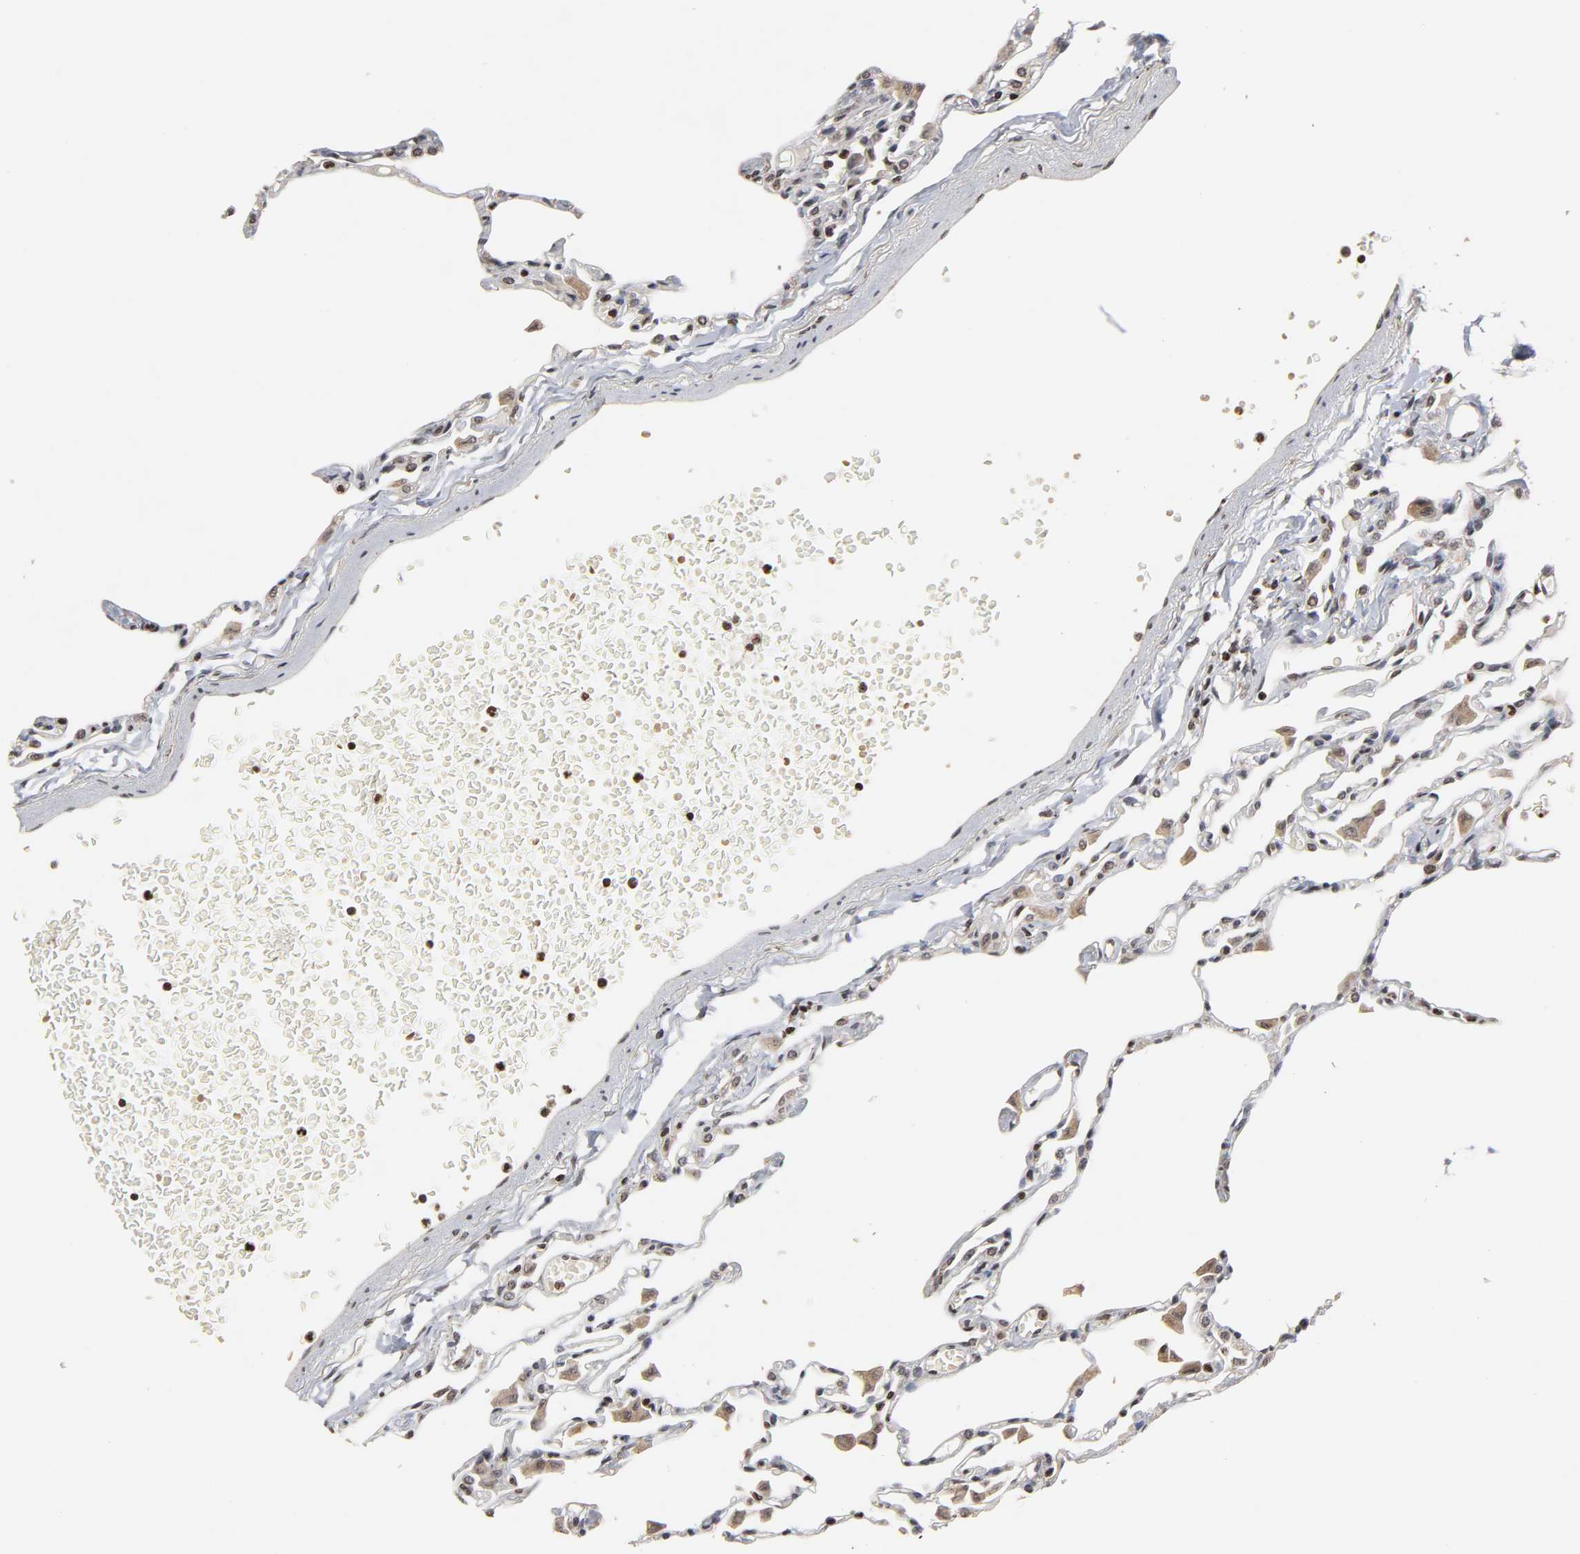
{"staining": {"intensity": "moderate", "quantity": ">75%", "location": "nuclear"}, "tissue": "lung", "cell_type": "Alveolar cells", "image_type": "normal", "snomed": [{"axis": "morphology", "description": "Normal tissue, NOS"}, {"axis": "topography", "description": "Lung"}], "caption": "About >75% of alveolar cells in benign human lung exhibit moderate nuclear protein staining as visualized by brown immunohistochemical staining.", "gene": "ZNF473", "patient": {"sex": "female", "age": 49}}